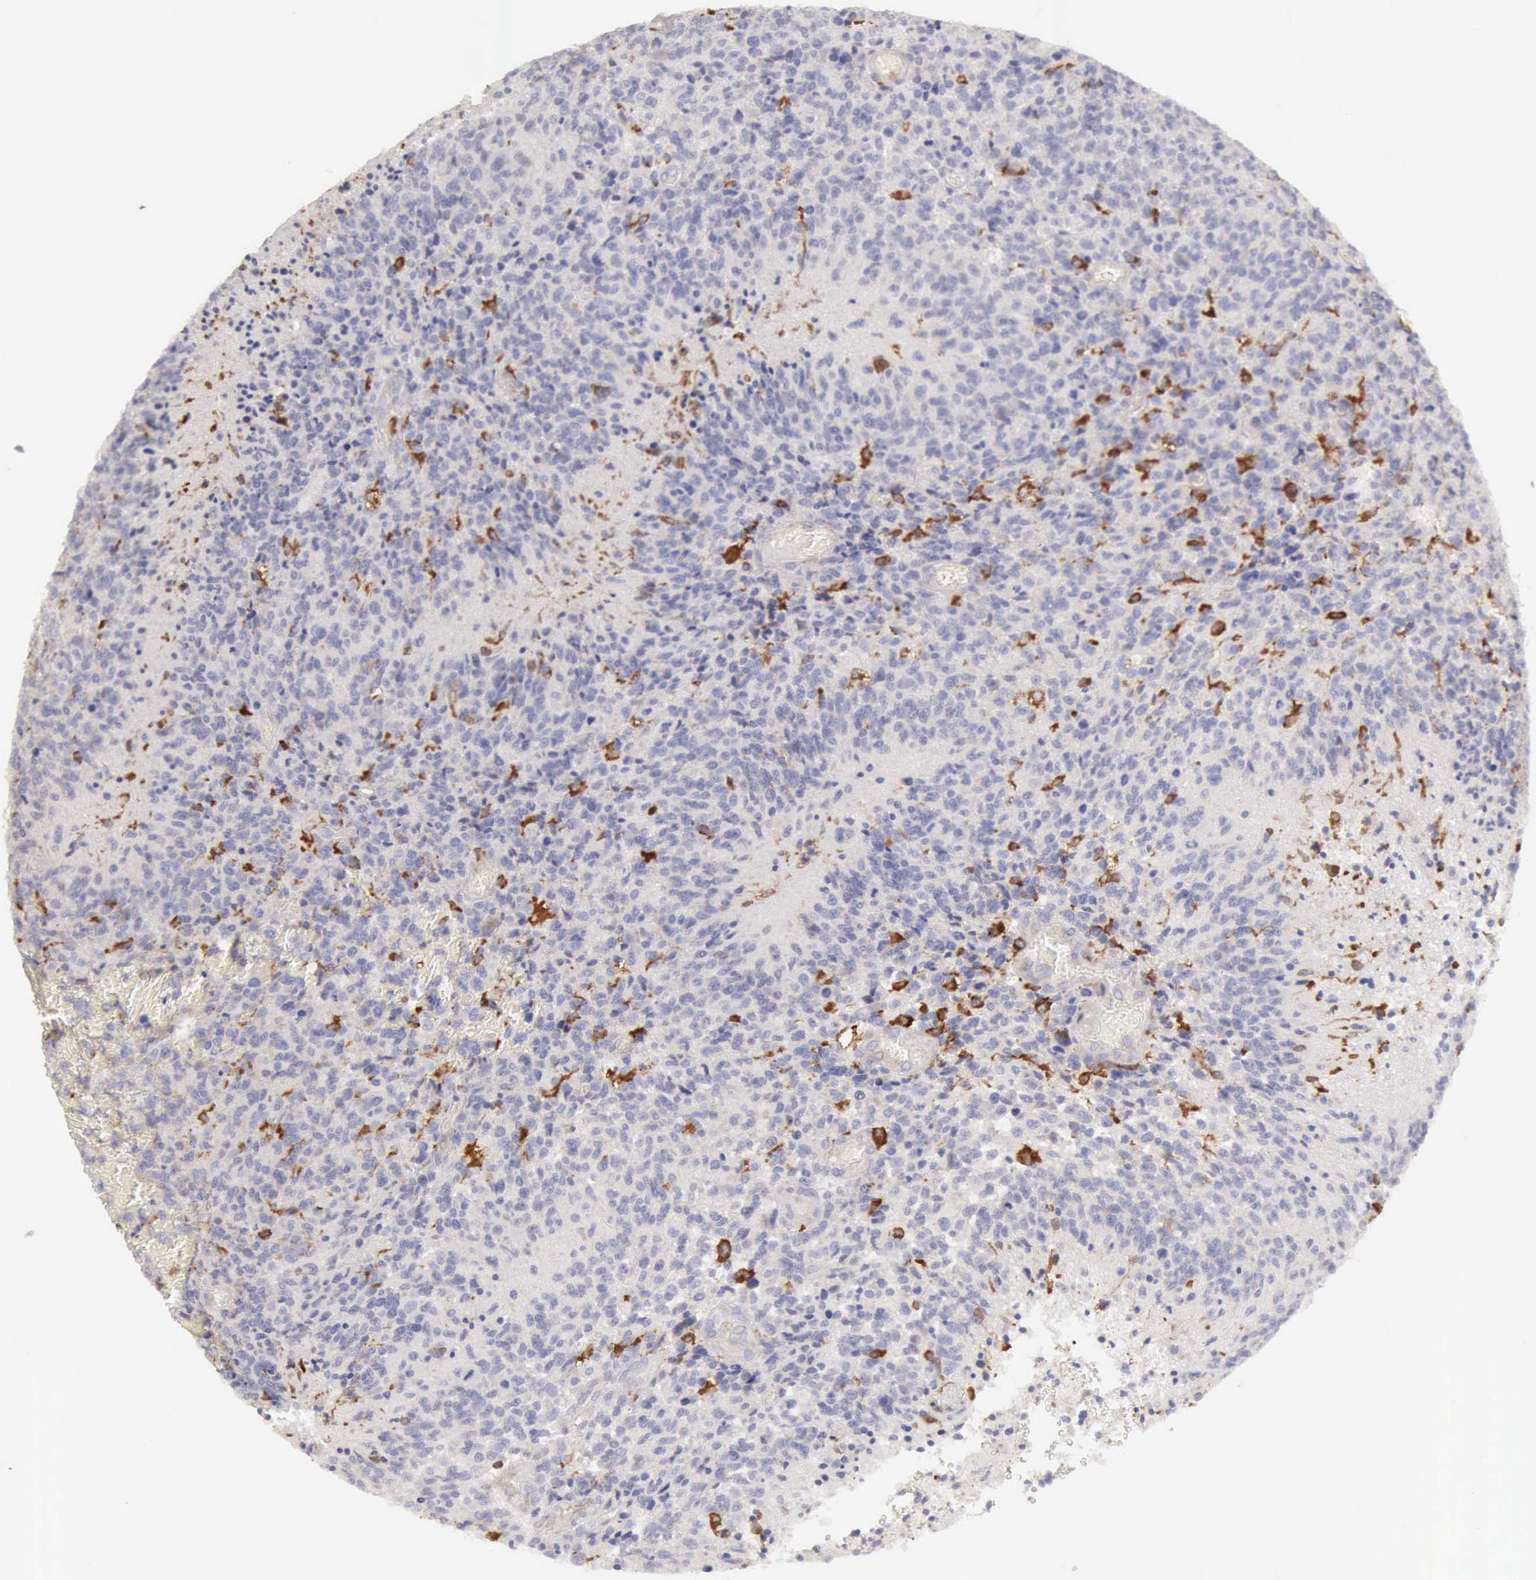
{"staining": {"intensity": "moderate", "quantity": "<25%", "location": "cytoplasmic/membranous"}, "tissue": "glioma", "cell_type": "Tumor cells", "image_type": "cancer", "snomed": [{"axis": "morphology", "description": "Glioma, malignant, High grade"}, {"axis": "topography", "description": "Brain"}], "caption": "Immunohistochemical staining of human malignant glioma (high-grade) shows low levels of moderate cytoplasmic/membranous protein positivity in approximately <25% of tumor cells.", "gene": "ARHGAP4", "patient": {"sex": "male", "age": 36}}